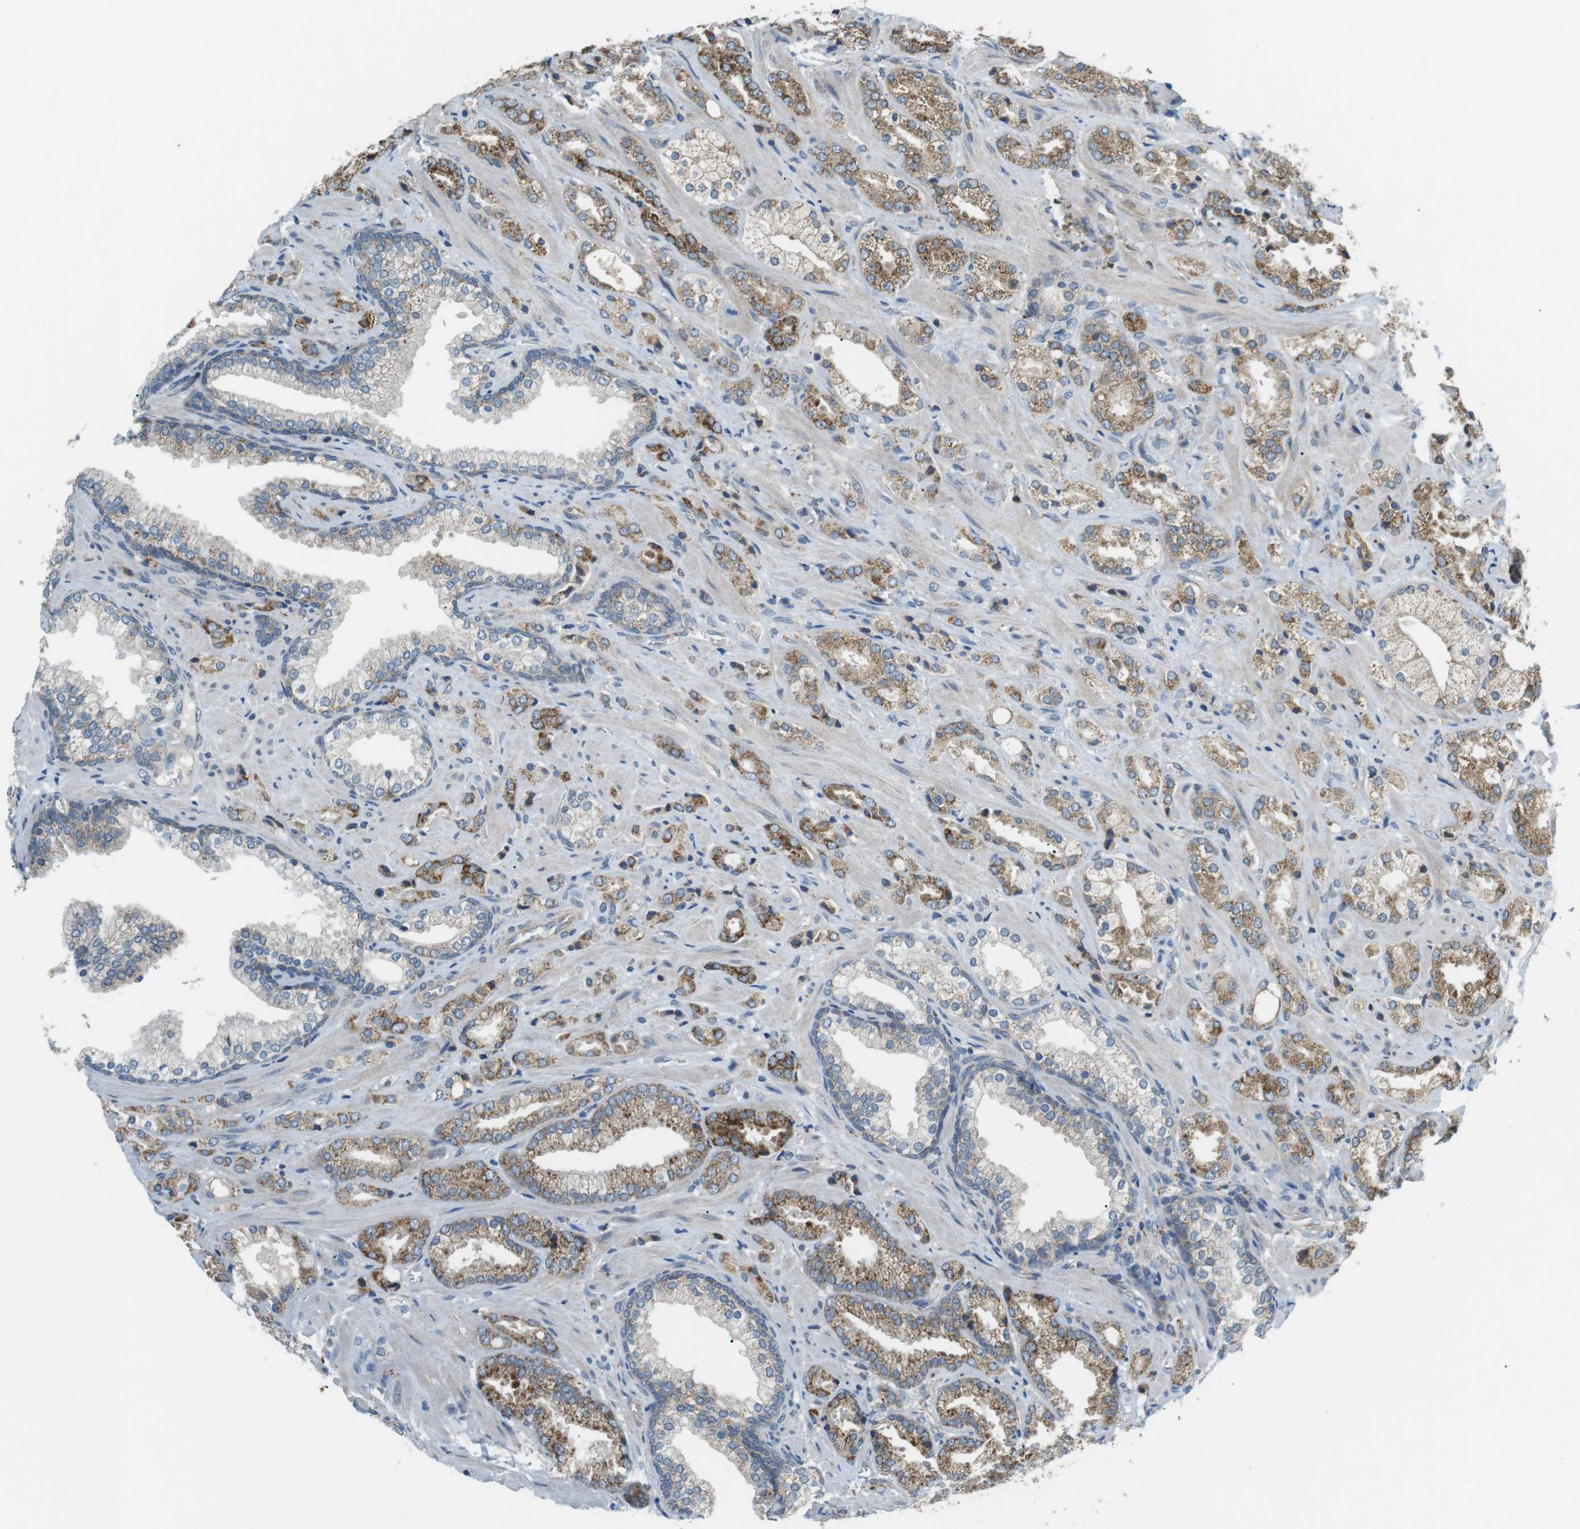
{"staining": {"intensity": "moderate", "quantity": ">75%", "location": "cytoplasmic/membranous"}, "tissue": "prostate cancer", "cell_type": "Tumor cells", "image_type": "cancer", "snomed": [{"axis": "morphology", "description": "Adenocarcinoma, High grade"}, {"axis": "topography", "description": "Prostate"}], "caption": "Prostate high-grade adenocarcinoma stained for a protein (brown) exhibits moderate cytoplasmic/membranous positive positivity in about >75% of tumor cells.", "gene": "BACE1", "patient": {"sex": "male", "age": 64}}